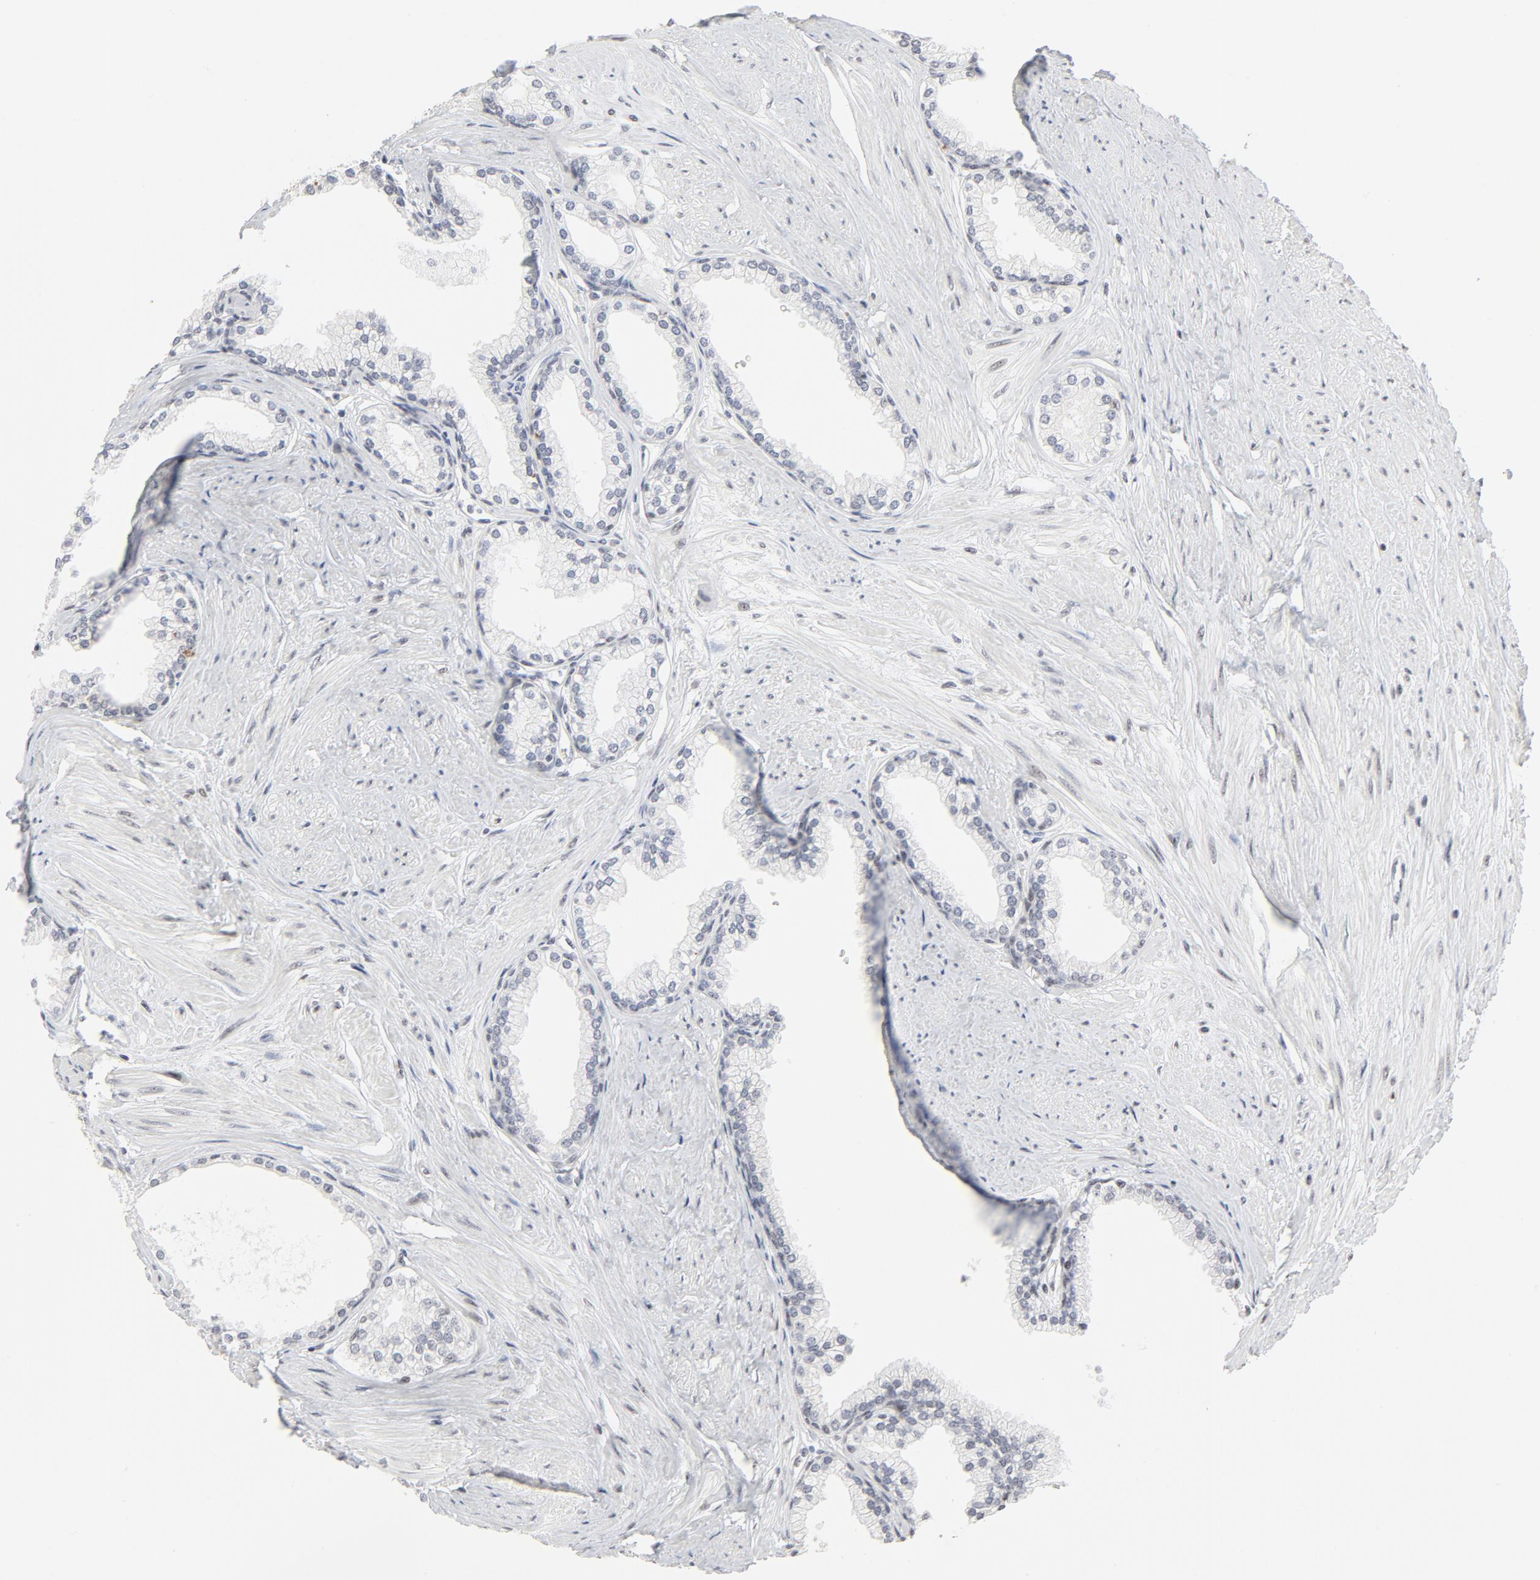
{"staining": {"intensity": "moderate", "quantity": ">75%", "location": "nuclear"}, "tissue": "prostate", "cell_type": "Glandular cells", "image_type": "normal", "snomed": [{"axis": "morphology", "description": "Normal tissue, NOS"}, {"axis": "topography", "description": "Prostate"}], "caption": "High-power microscopy captured an immunohistochemistry (IHC) micrograph of unremarkable prostate, revealing moderate nuclear positivity in approximately >75% of glandular cells. The staining is performed using DAB (3,3'-diaminobenzidine) brown chromogen to label protein expression. The nuclei are counter-stained blue using hematoxylin.", "gene": "GTF2H1", "patient": {"sex": "male", "age": 64}}